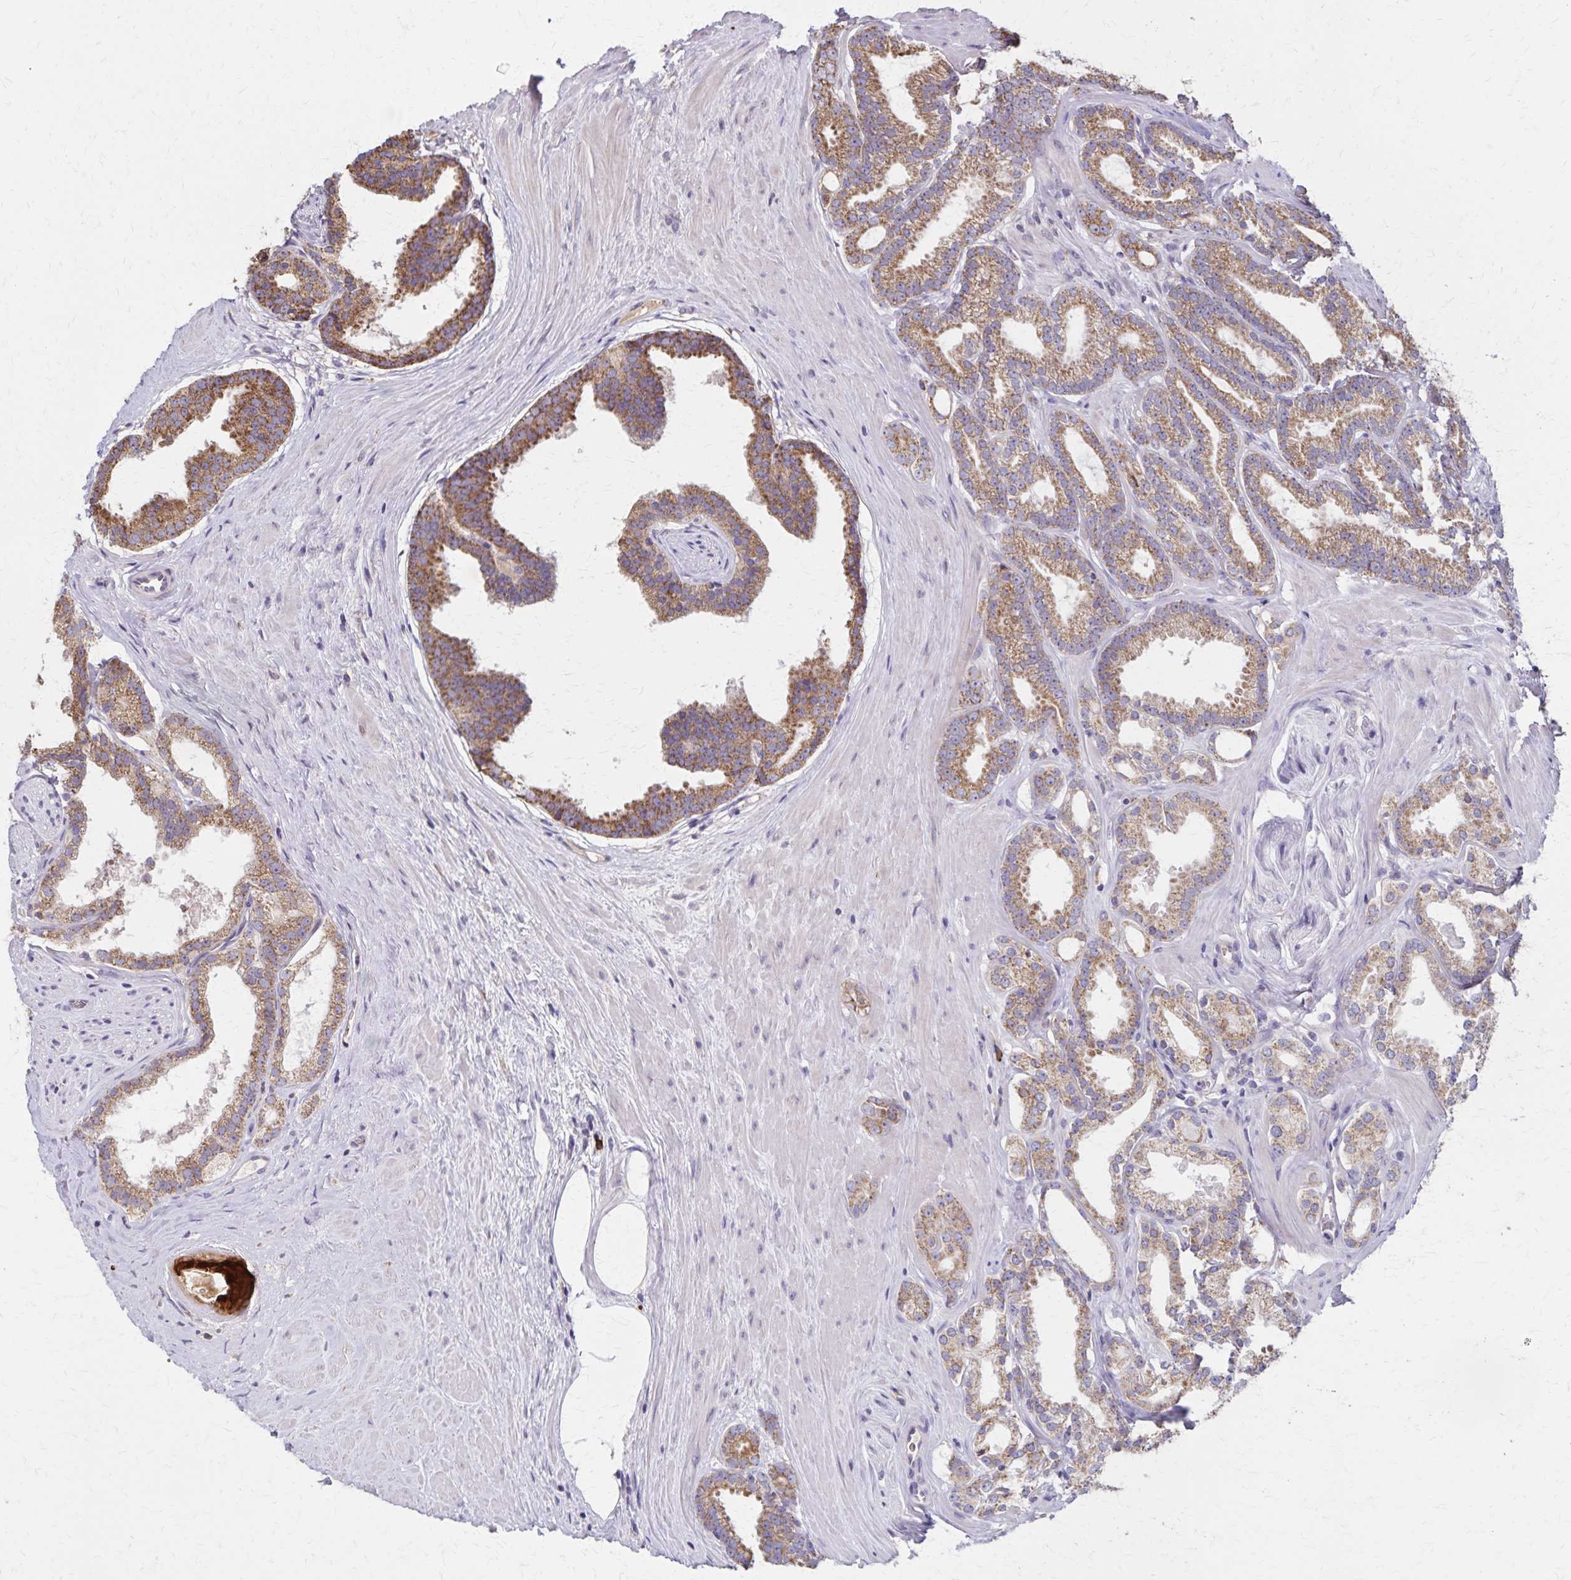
{"staining": {"intensity": "moderate", "quantity": ">75%", "location": "cytoplasmic/membranous"}, "tissue": "prostate cancer", "cell_type": "Tumor cells", "image_type": "cancer", "snomed": [{"axis": "morphology", "description": "Adenocarcinoma, Low grade"}, {"axis": "topography", "description": "Prostate"}], "caption": "Tumor cells exhibit moderate cytoplasmic/membranous staining in approximately >75% of cells in prostate cancer (adenocarcinoma (low-grade)).", "gene": "RNF10", "patient": {"sex": "male", "age": 65}}